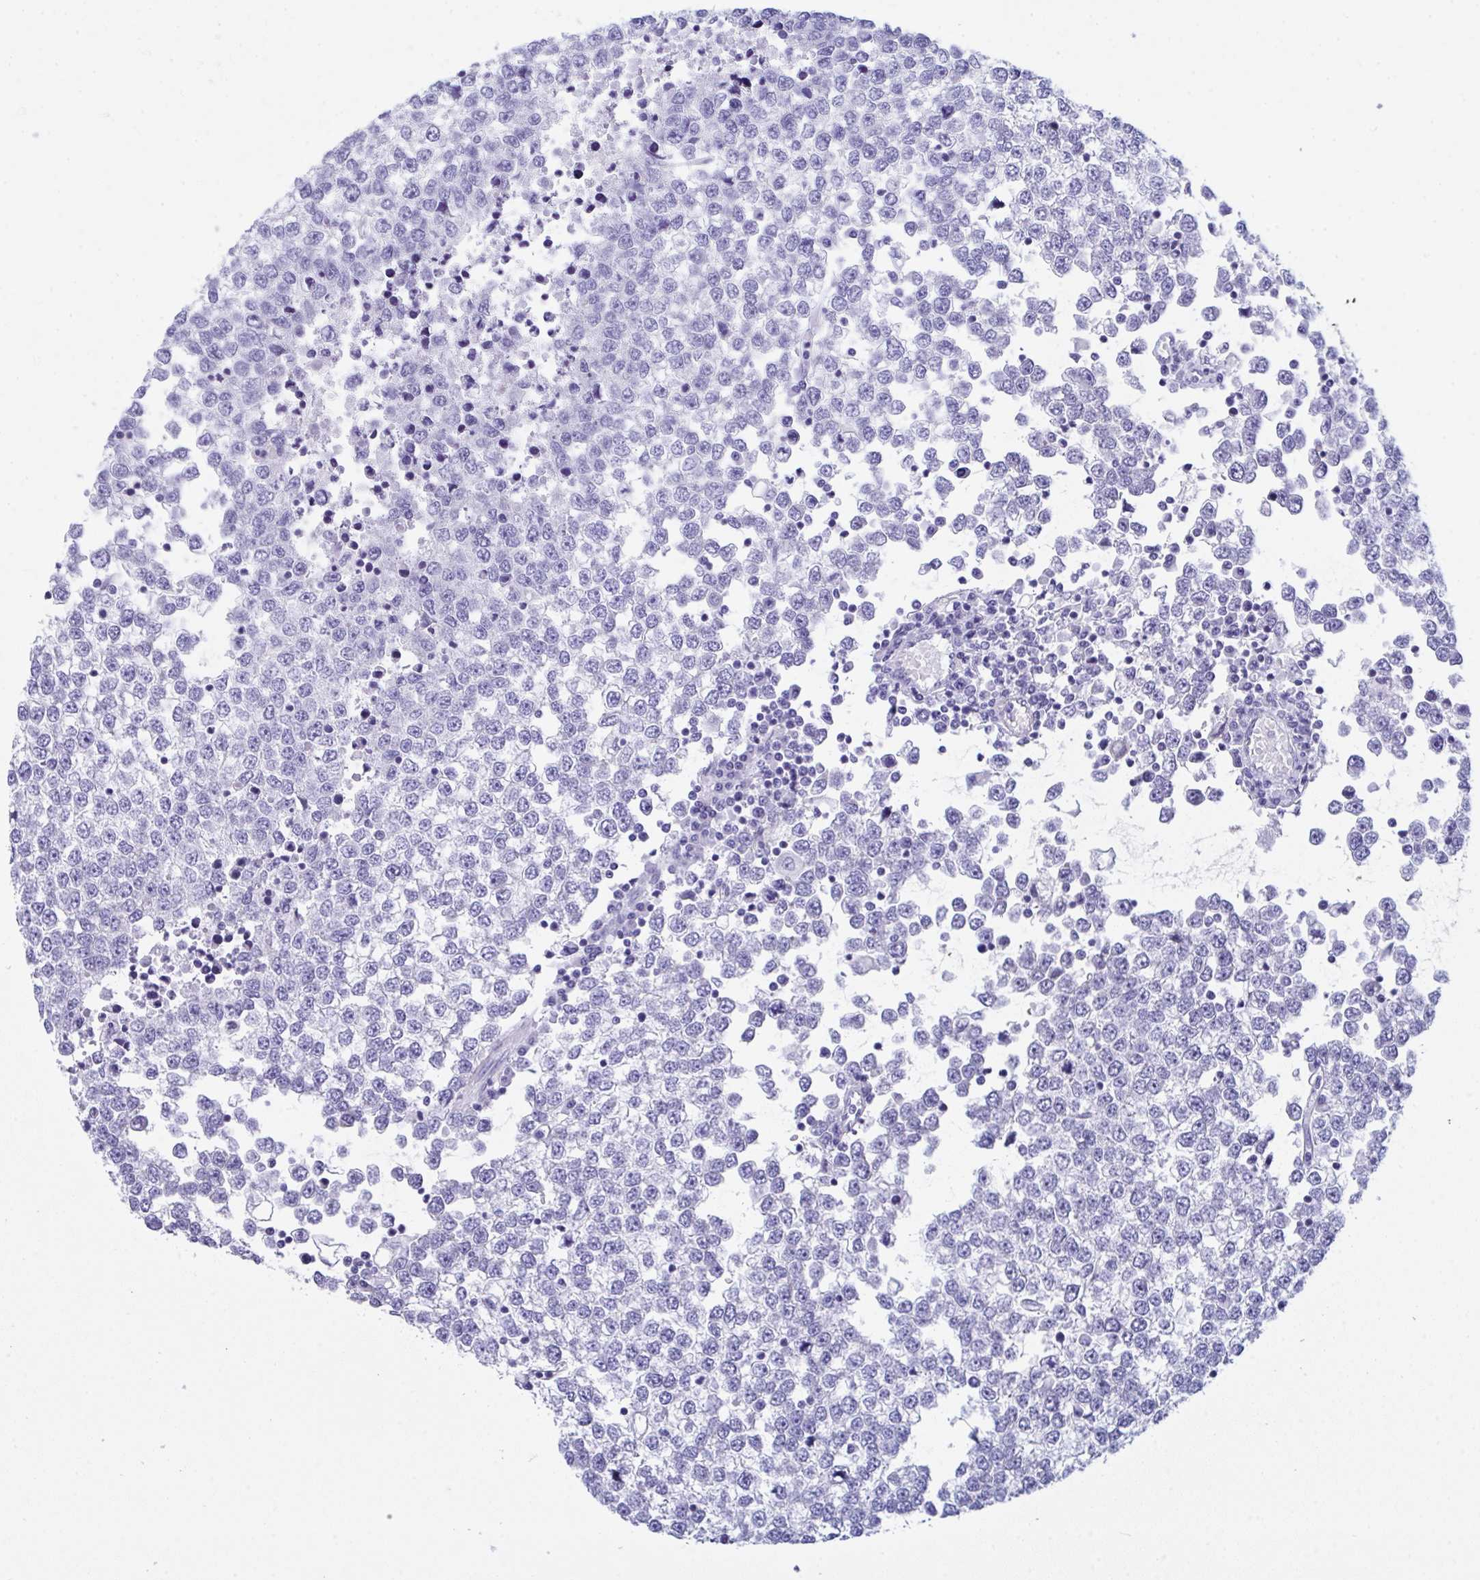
{"staining": {"intensity": "negative", "quantity": "none", "location": "none"}, "tissue": "testis cancer", "cell_type": "Tumor cells", "image_type": "cancer", "snomed": [{"axis": "morphology", "description": "Seminoma, NOS"}, {"axis": "topography", "description": "Testis"}], "caption": "High power microscopy histopathology image of an IHC micrograph of testis cancer (seminoma), revealing no significant positivity in tumor cells. (DAB (3,3'-diaminobenzidine) immunohistochemistry (IHC) visualized using brightfield microscopy, high magnification).", "gene": "CEP170B", "patient": {"sex": "male", "age": 65}}